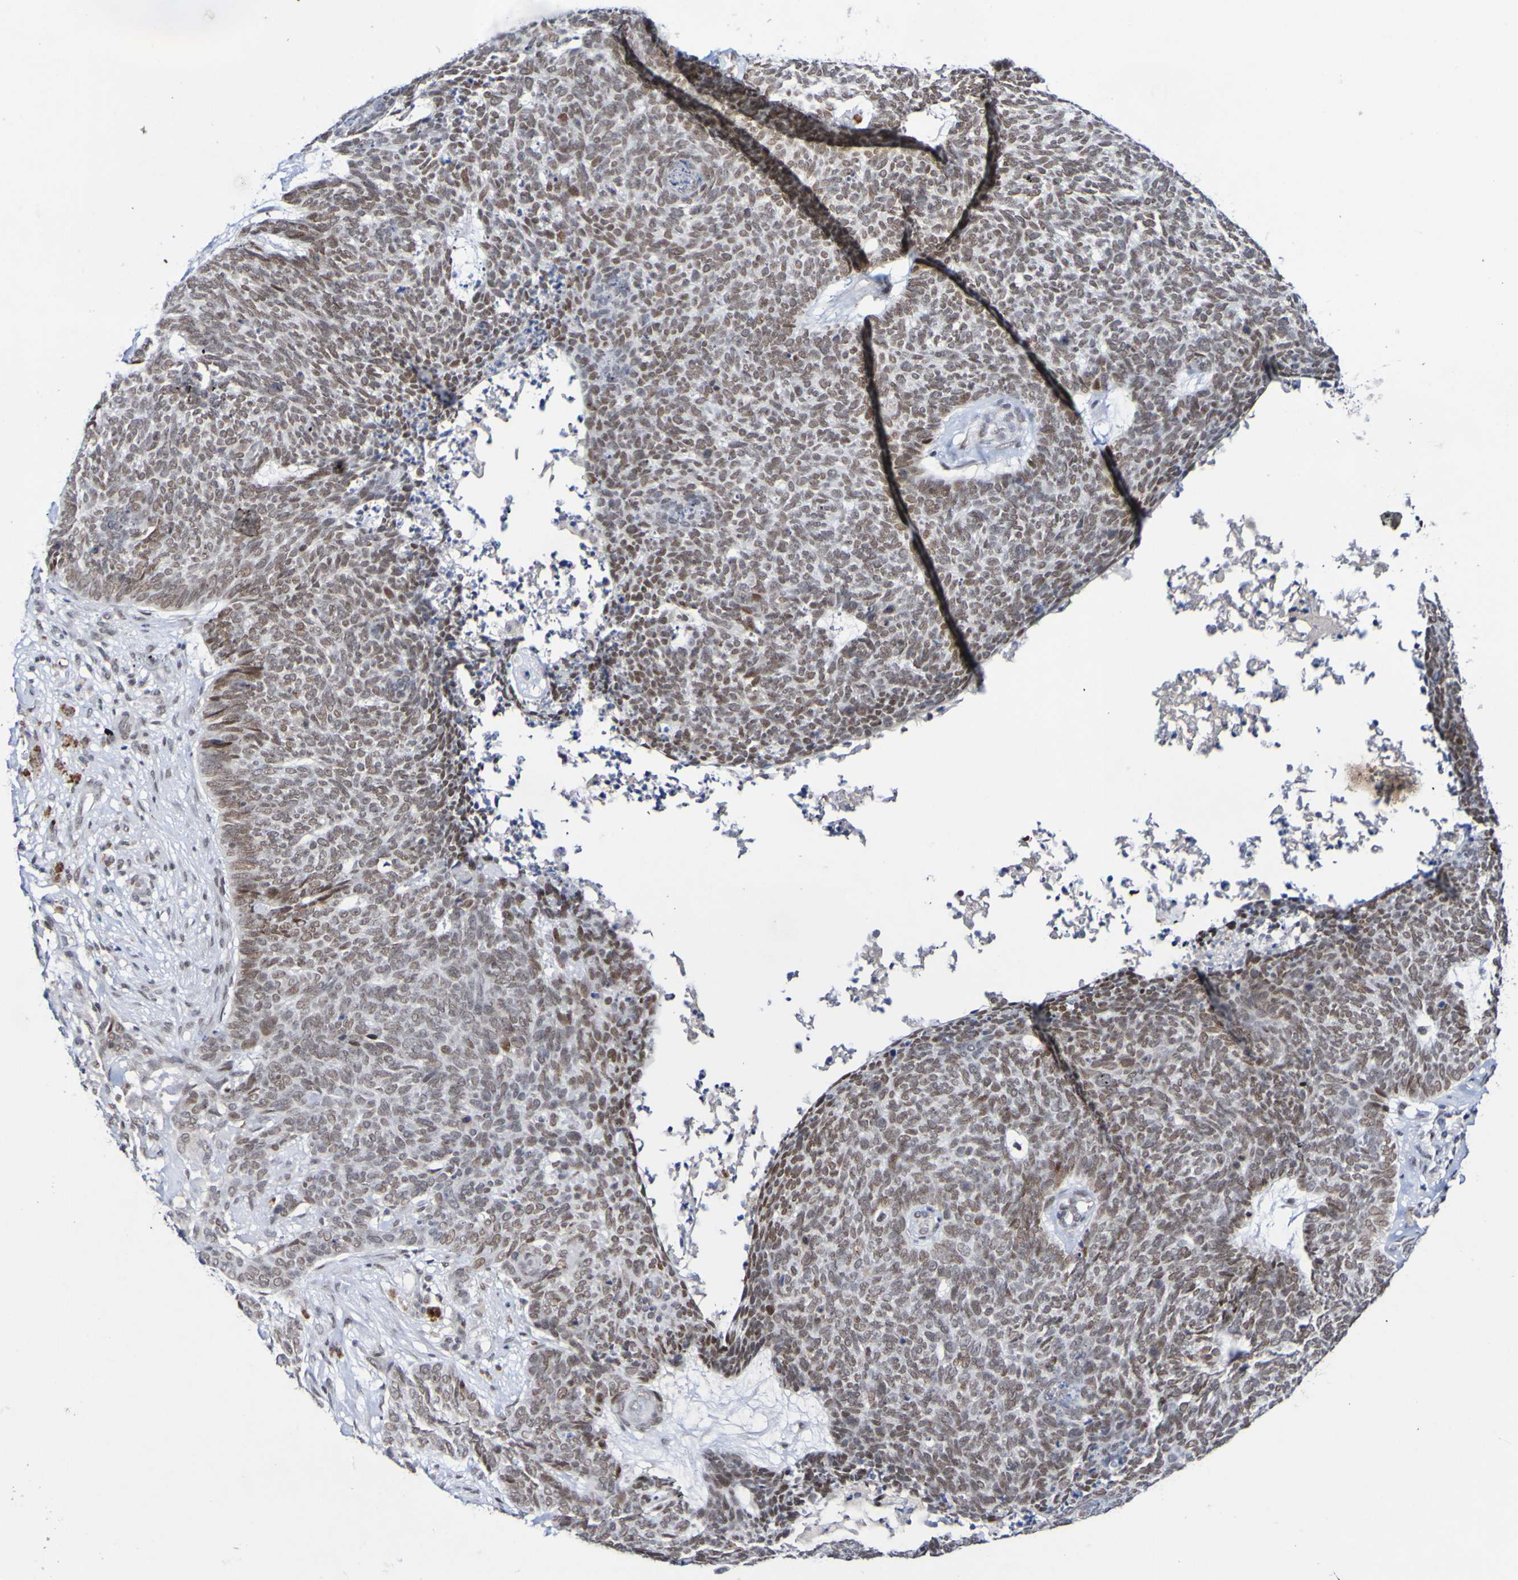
{"staining": {"intensity": "moderate", "quantity": ">75%", "location": "nuclear"}, "tissue": "skin cancer", "cell_type": "Tumor cells", "image_type": "cancer", "snomed": [{"axis": "morphology", "description": "Basal cell carcinoma"}, {"axis": "topography", "description": "Skin"}], "caption": "Moderate nuclear staining is present in about >75% of tumor cells in basal cell carcinoma (skin).", "gene": "PCGF1", "patient": {"sex": "female", "age": 84}}